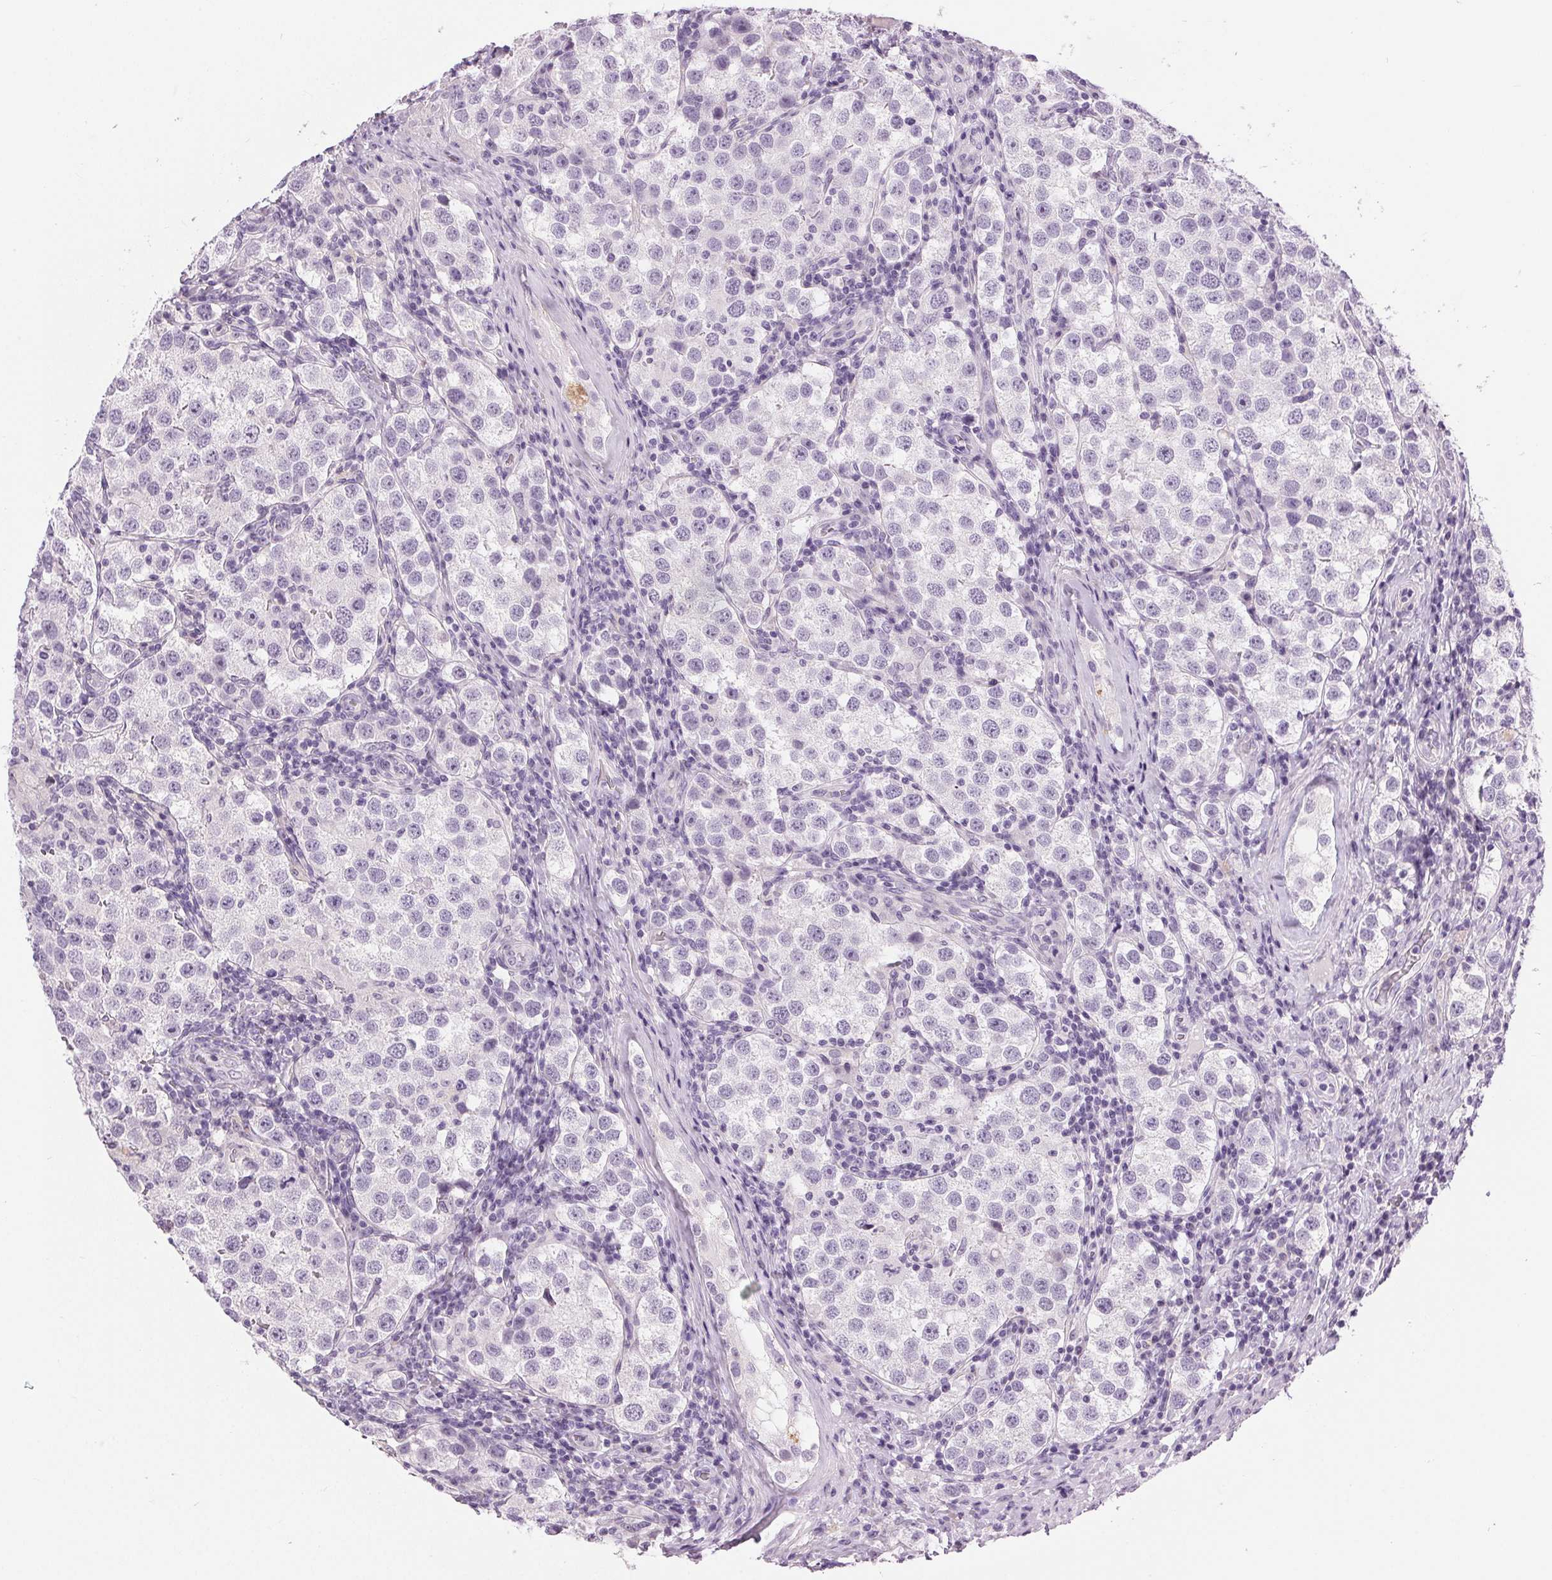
{"staining": {"intensity": "negative", "quantity": "none", "location": "none"}, "tissue": "testis cancer", "cell_type": "Tumor cells", "image_type": "cancer", "snomed": [{"axis": "morphology", "description": "Seminoma, NOS"}, {"axis": "topography", "description": "Testis"}], "caption": "IHC of testis cancer (seminoma) exhibits no staining in tumor cells.", "gene": "MISP", "patient": {"sex": "male", "age": 37}}